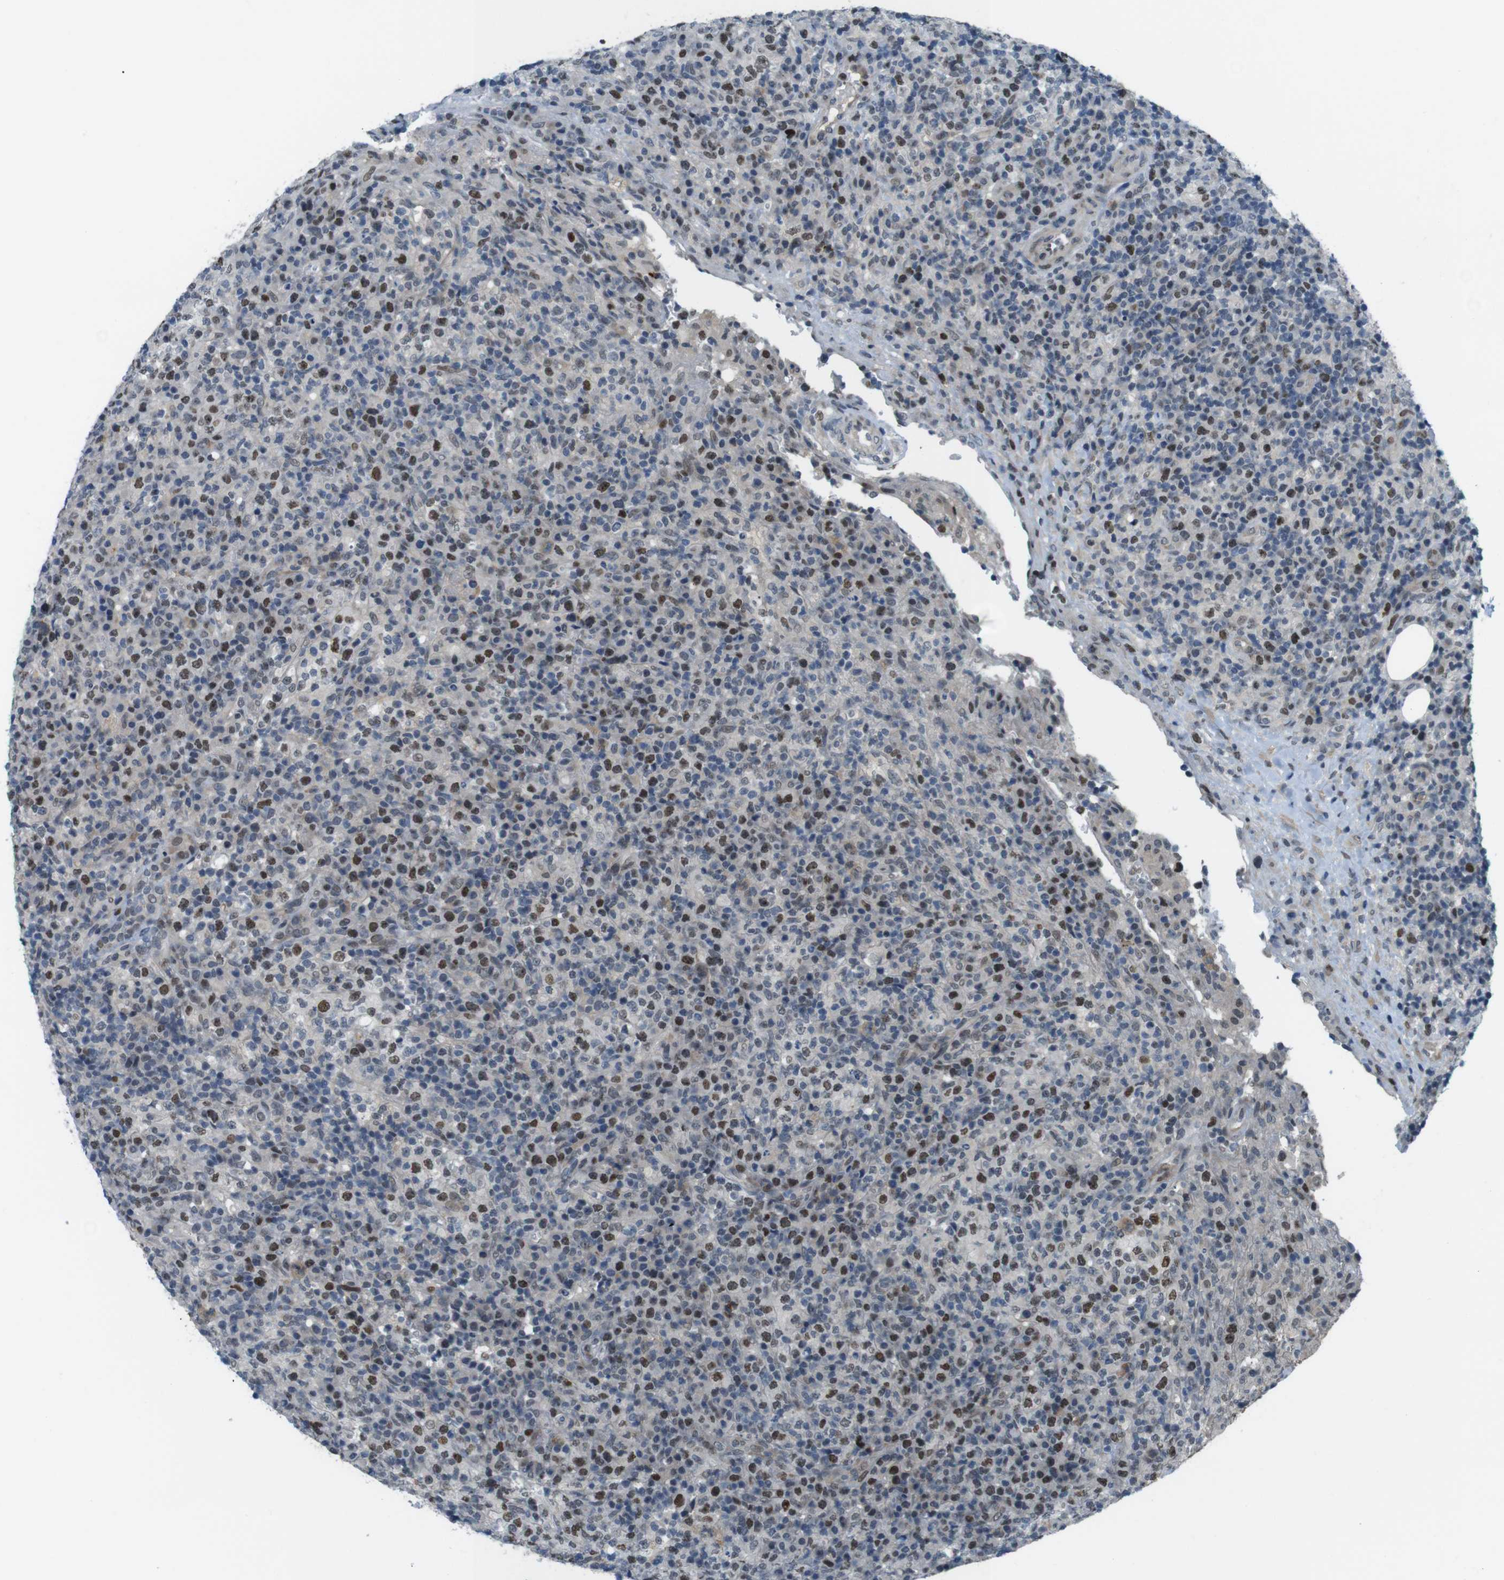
{"staining": {"intensity": "moderate", "quantity": "25%-75%", "location": "nuclear"}, "tissue": "lymphoma", "cell_type": "Tumor cells", "image_type": "cancer", "snomed": [{"axis": "morphology", "description": "Malignant lymphoma, non-Hodgkin's type, High grade"}, {"axis": "topography", "description": "Lymph node"}], "caption": "Lymphoma stained with a protein marker exhibits moderate staining in tumor cells.", "gene": "SMCO2", "patient": {"sex": "female", "age": 76}}